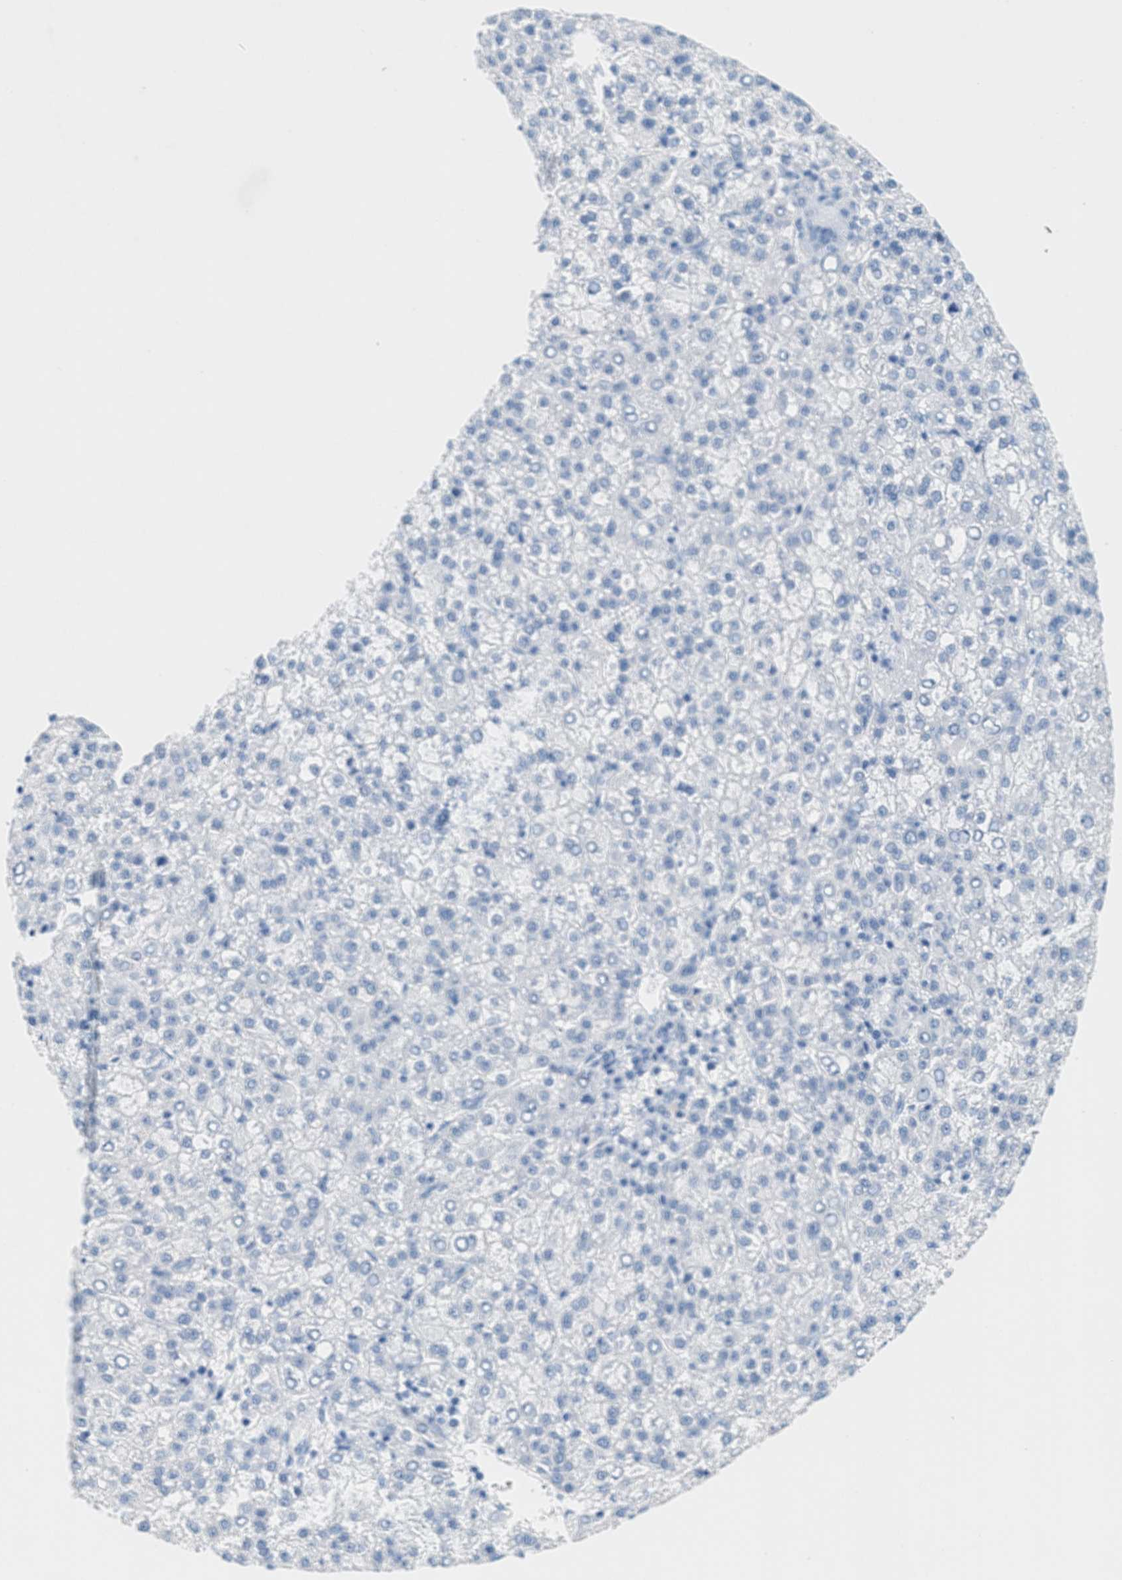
{"staining": {"intensity": "negative", "quantity": "none", "location": "none"}, "tissue": "liver cancer", "cell_type": "Tumor cells", "image_type": "cancer", "snomed": [{"axis": "morphology", "description": "Carcinoma, Hepatocellular, NOS"}, {"axis": "topography", "description": "Liver"}], "caption": "High magnification brightfield microscopy of liver hepatocellular carcinoma stained with DAB (brown) and counterstained with hematoxylin (blue): tumor cells show no significant expression.", "gene": "GPM6A", "patient": {"sex": "female", "age": 58}}